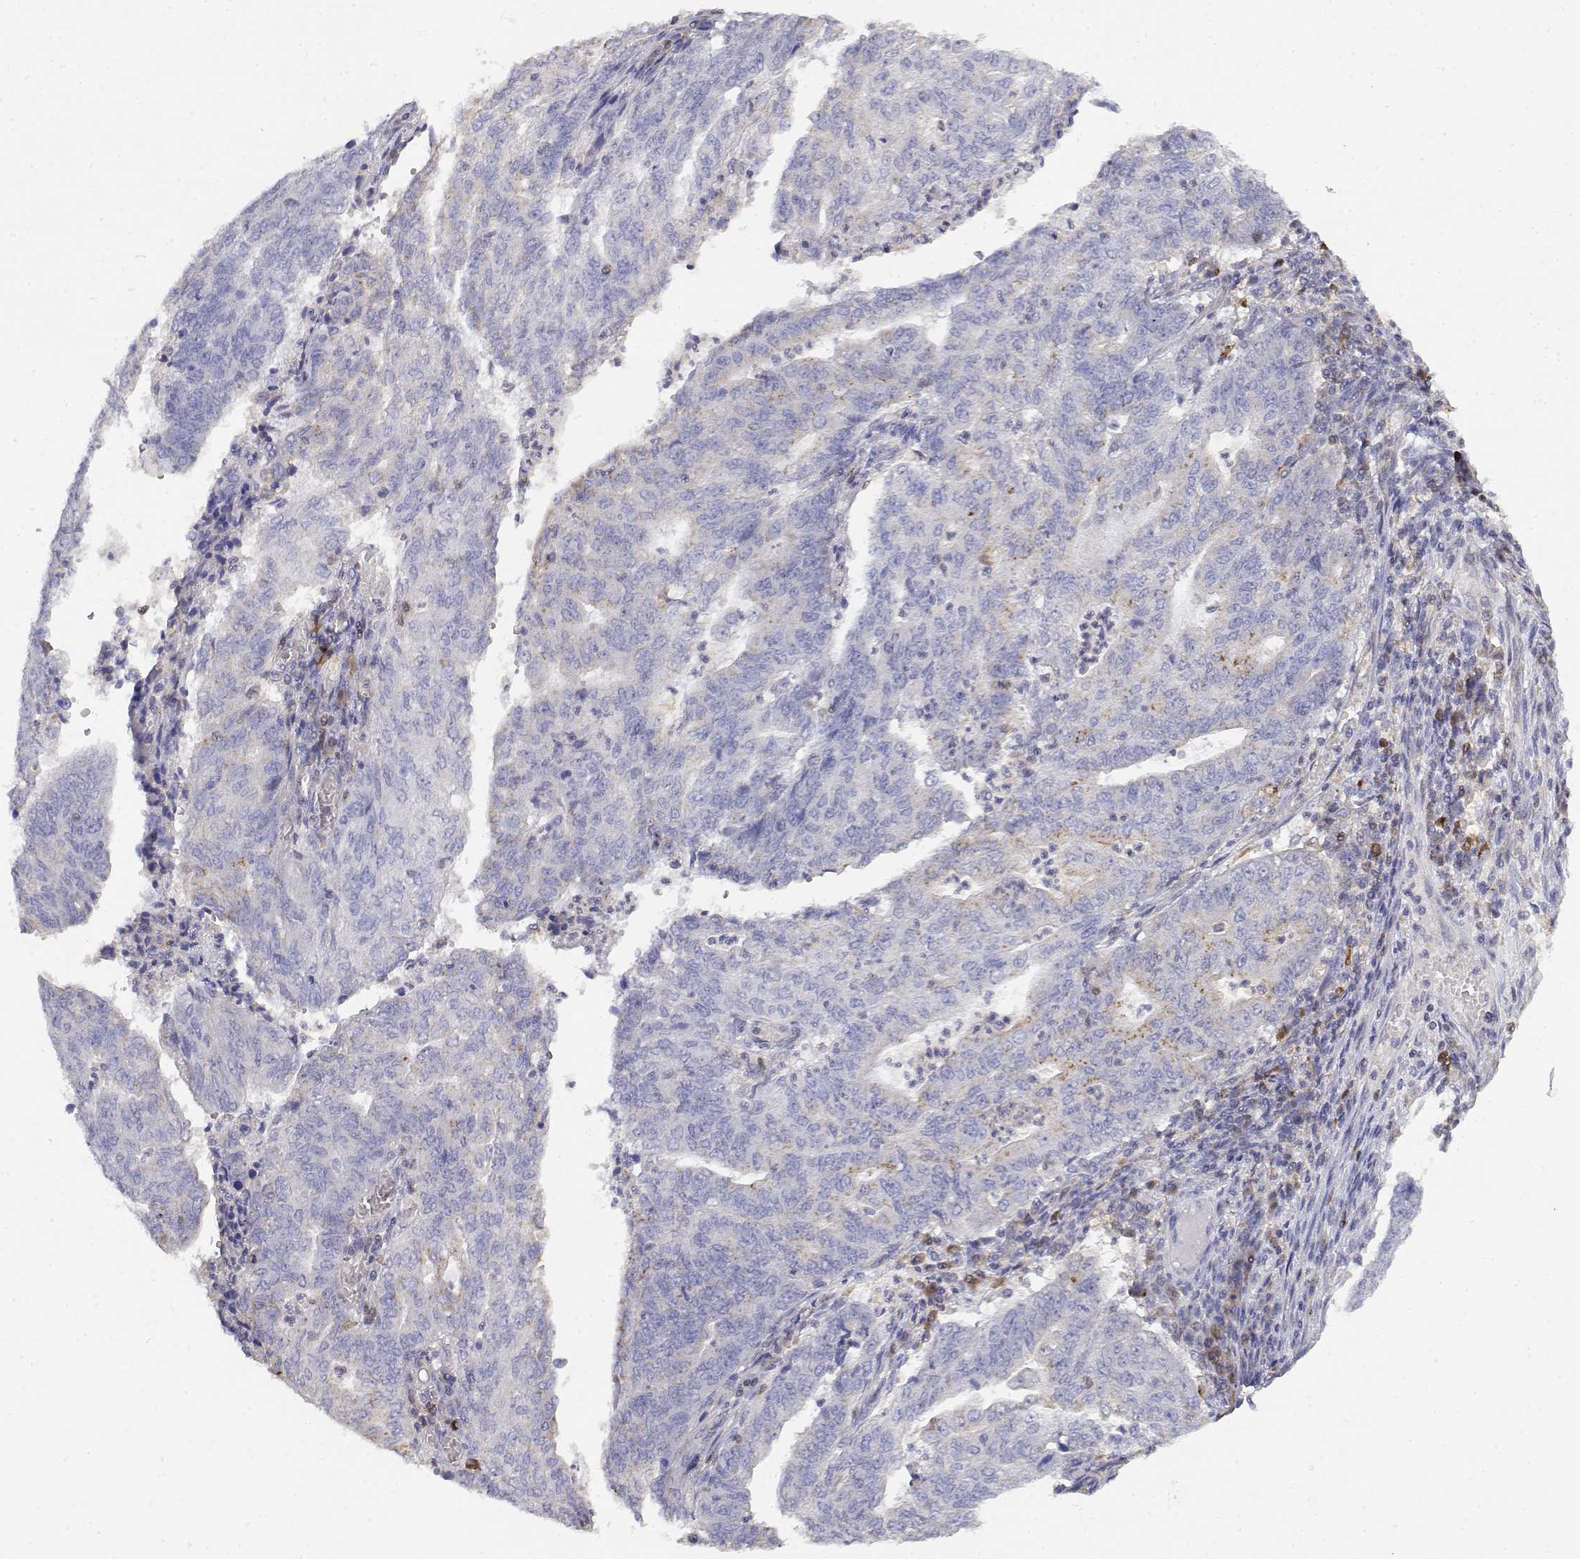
{"staining": {"intensity": "negative", "quantity": "none", "location": "none"}, "tissue": "endometrial cancer", "cell_type": "Tumor cells", "image_type": "cancer", "snomed": [{"axis": "morphology", "description": "Adenocarcinoma, NOS"}, {"axis": "topography", "description": "Endometrium"}], "caption": "This is an immunohistochemistry histopathology image of endometrial cancer (adenocarcinoma). There is no positivity in tumor cells.", "gene": "ADA", "patient": {"sex": "female", "age": 82}}